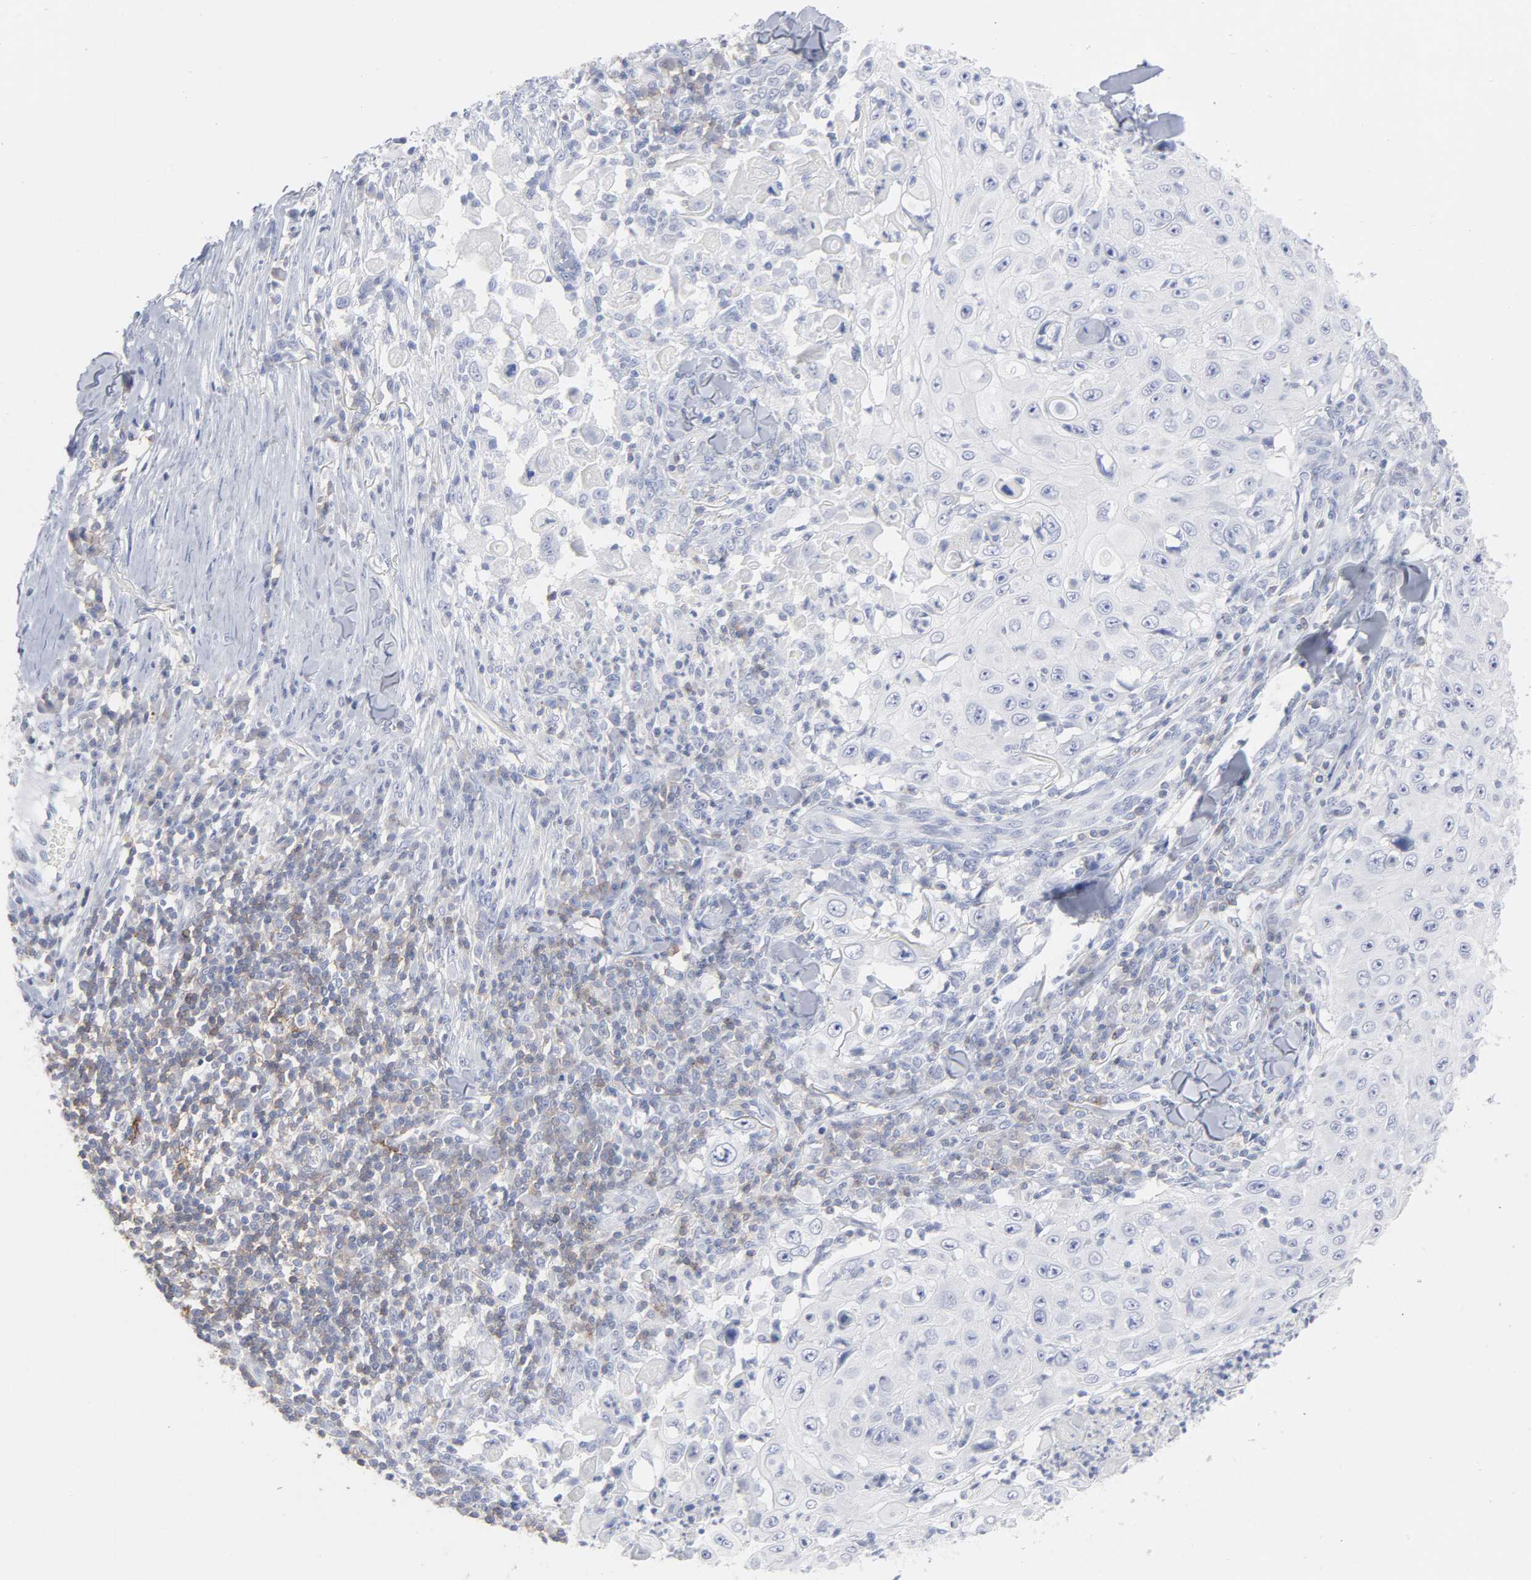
{"staining": {"intensity": "negative", "quantity": "none", "location": "none"}, "tissue": "skin cancer", "cell_type": "Tumor cells", "image_type": "cancer", "snomed": [{"axis": "morphology", "description": "Squamous cell carcinoma, NOS"}, {"axis": "topography", "description": "Skin"}], "caption": "A high-resolution photomicrograph shows immunohistochemistry (IHC) staining of skin squamous cell carcinoma, which shows no significant expression in tumor cells. The staining was performed using DAB (3,3'-diaminobenzidine) to visualize the protein expression in brown, while the nuclei were stained in blue with hematoxylin (Magnification: 20x).", "gene": "P2RY8", "patient": {"sex": "male", "age": 86}}